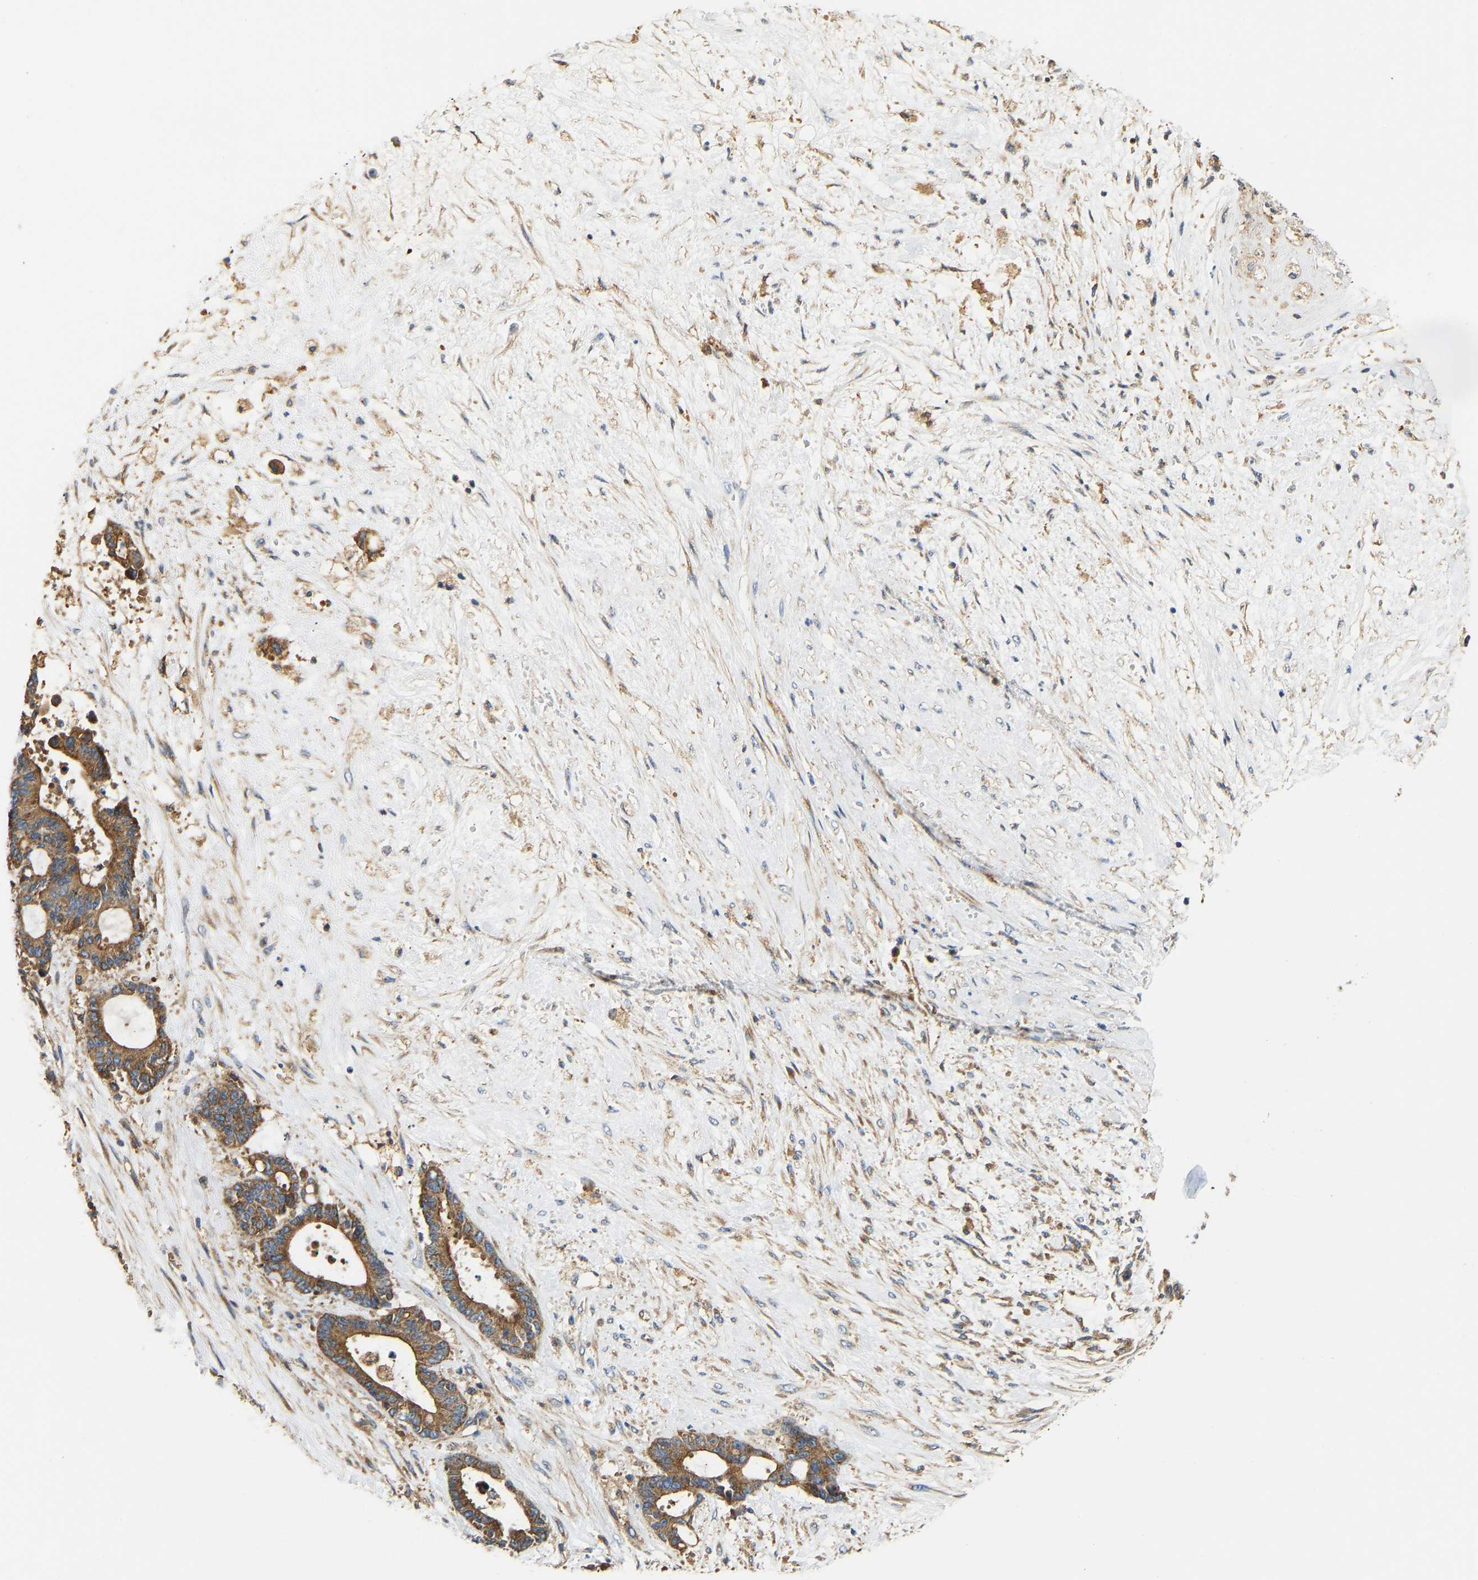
{"staining": {"intensity": "moderate", "quantity": ">75%", "location": "cytoplasmic/membranous"}, "tissue": "liver cancer", "cell_type": "Tumor cells", "image_type": "cancer", "snomed": [{"axis": "morphology", "description": "Normal tissue, NOS"}, {"axis": "morphology", "description": "Cholangiocarcinoma"}, {"axis": "topography", "description": "Liver"}, {"axis": "topography", "description": "Peripheral nerve tissue"}], "caption": "An IHC image of neoplastic tissue is shown. Protein staining in brown shows moderate cytoplasmic/membranous positivity in liver cancer within tumor cells.", "gene": "FLNB", "patient": {"sex": "female", "age": 73}}